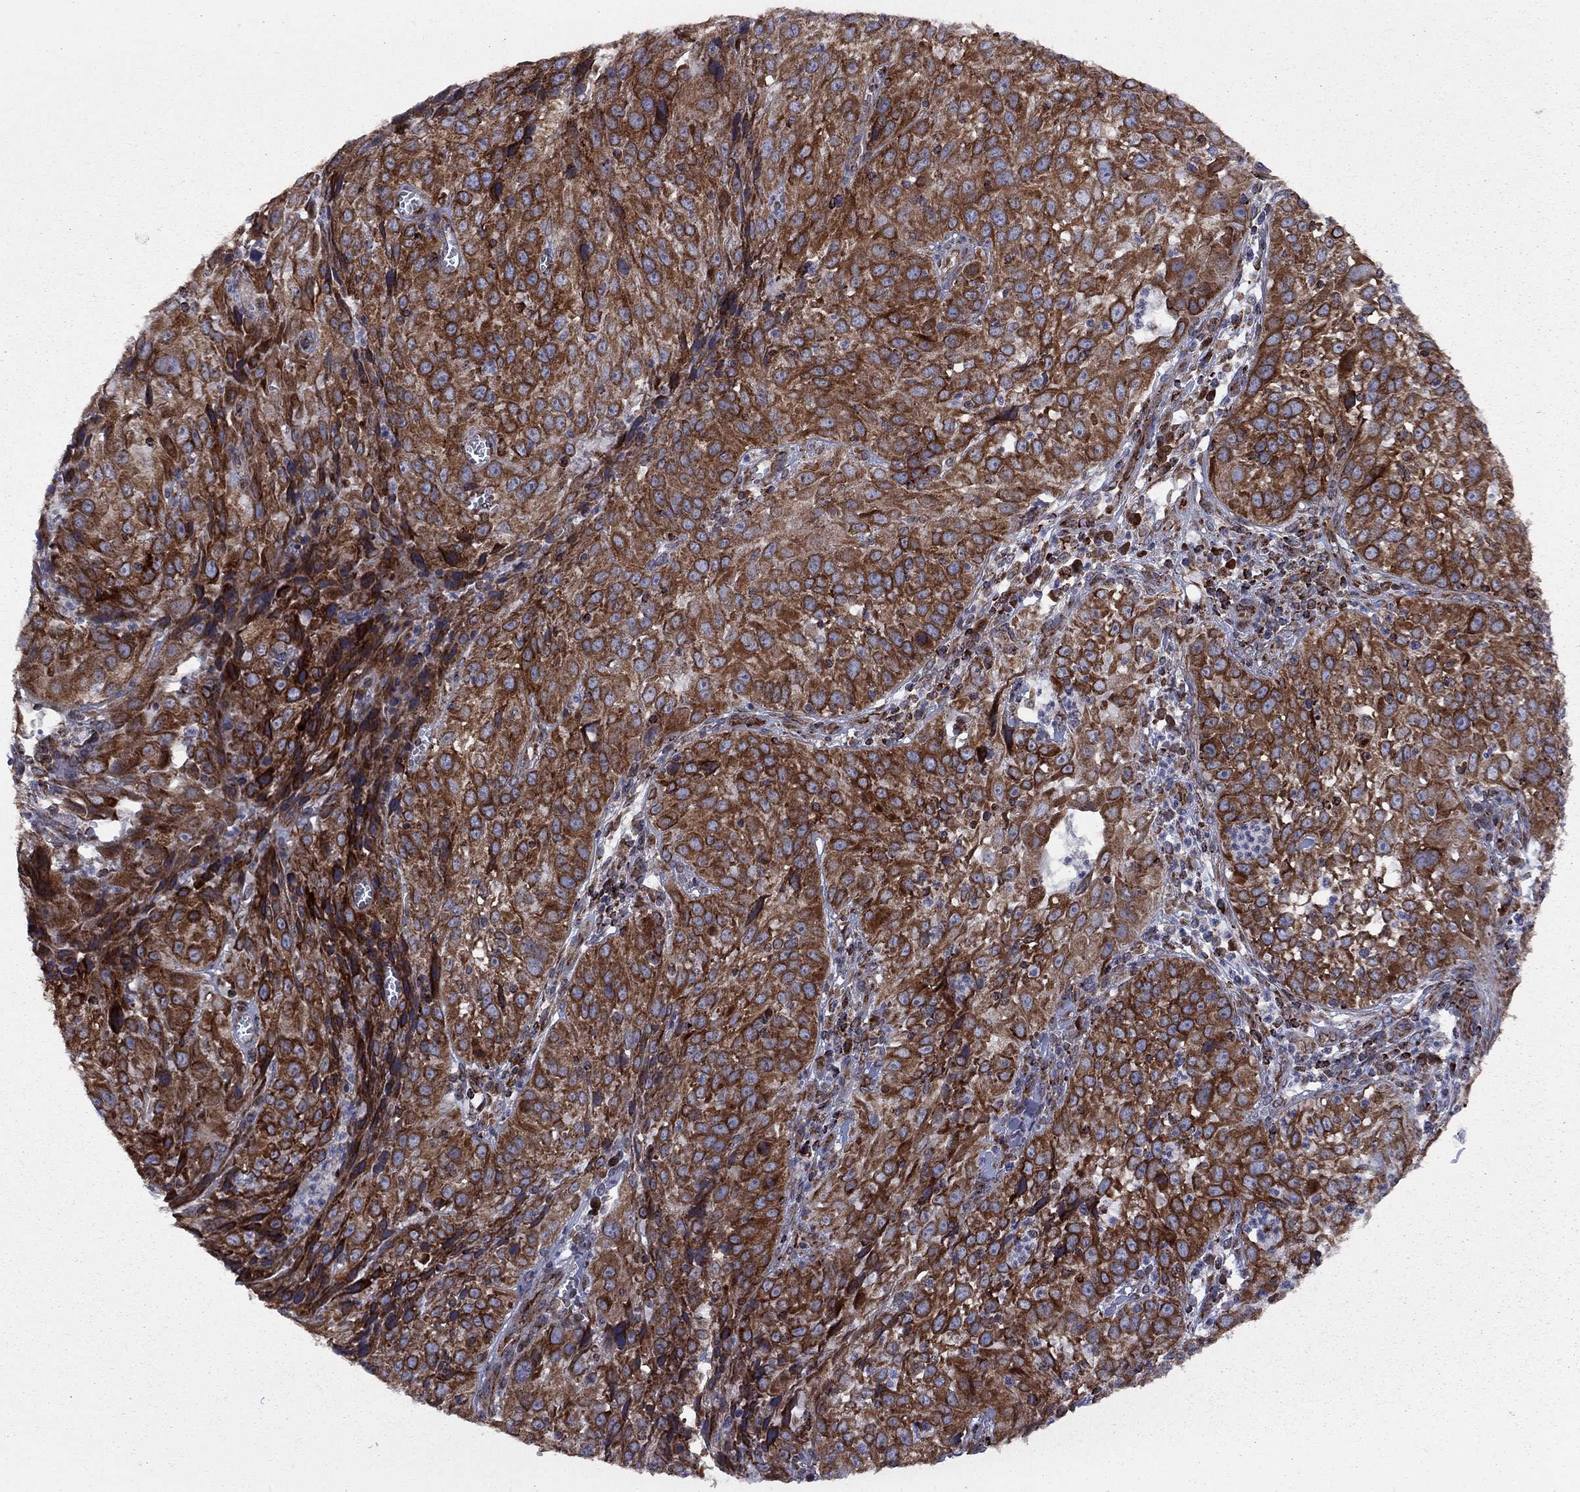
{"staining": {"intensity": "strong", "quantity": "25%-75%", "location": "cytoplasmic/membranous"}, "tissue": "cervical cancer", "cell_type": "Tumor cells", "image_type": "cancer", "snomed": [{"axis": "morphology", "description": "Squamous cell carcinoma, NOS"}, {"axis": "topography", "description": "Cervix"}], "caption": "Squamous cell carcinoma (cervical) stained with IHC exhibits strong cytoplasmic/membranous expression in approximately 25%-75% of tumor cells. Immunohistochemistry stains the protein in brown and the nuclei are stained blue.", "gene": "CLPTM1", "patient": {"sex": "female", "age": 32}}